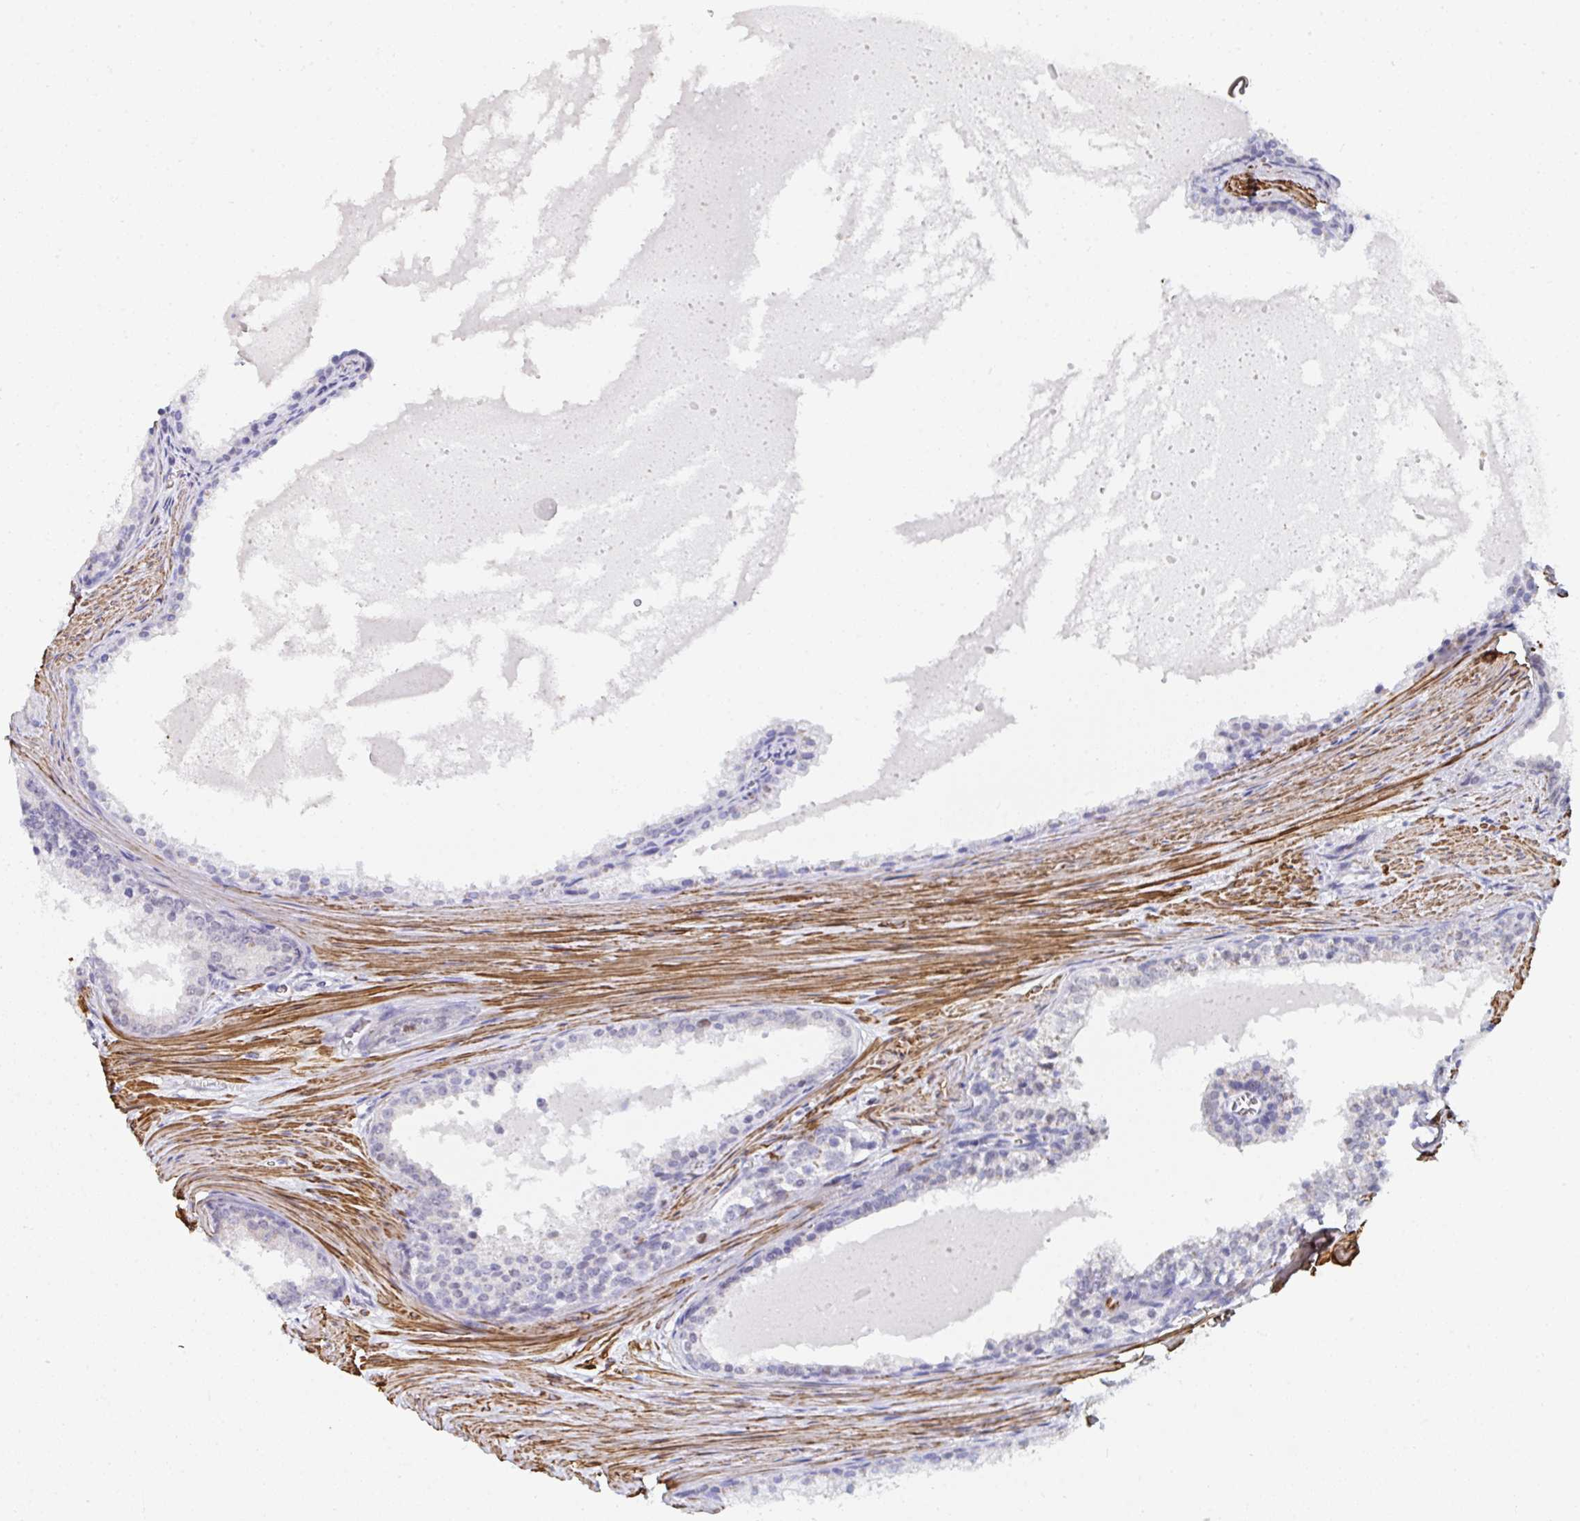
{"staining": {"intensity": "negative", "quantity": "none", "location": "none"}, "tissue": "prostate cancer", "cell_type": "Tumor cells", "image_type": "cancer", "snomed": [{"axis": "morphology", "description": "Adenocarcinoma, High grade"}, {"axis": "topography", "description": "Prostate"}], "caption": "Protein analysis of prostate adenocarcinoma (high-grade) demonstrates no significant staining in tumor cells.", "gene": "GINS2", "patient": {"sex": "male", "age": 68}}